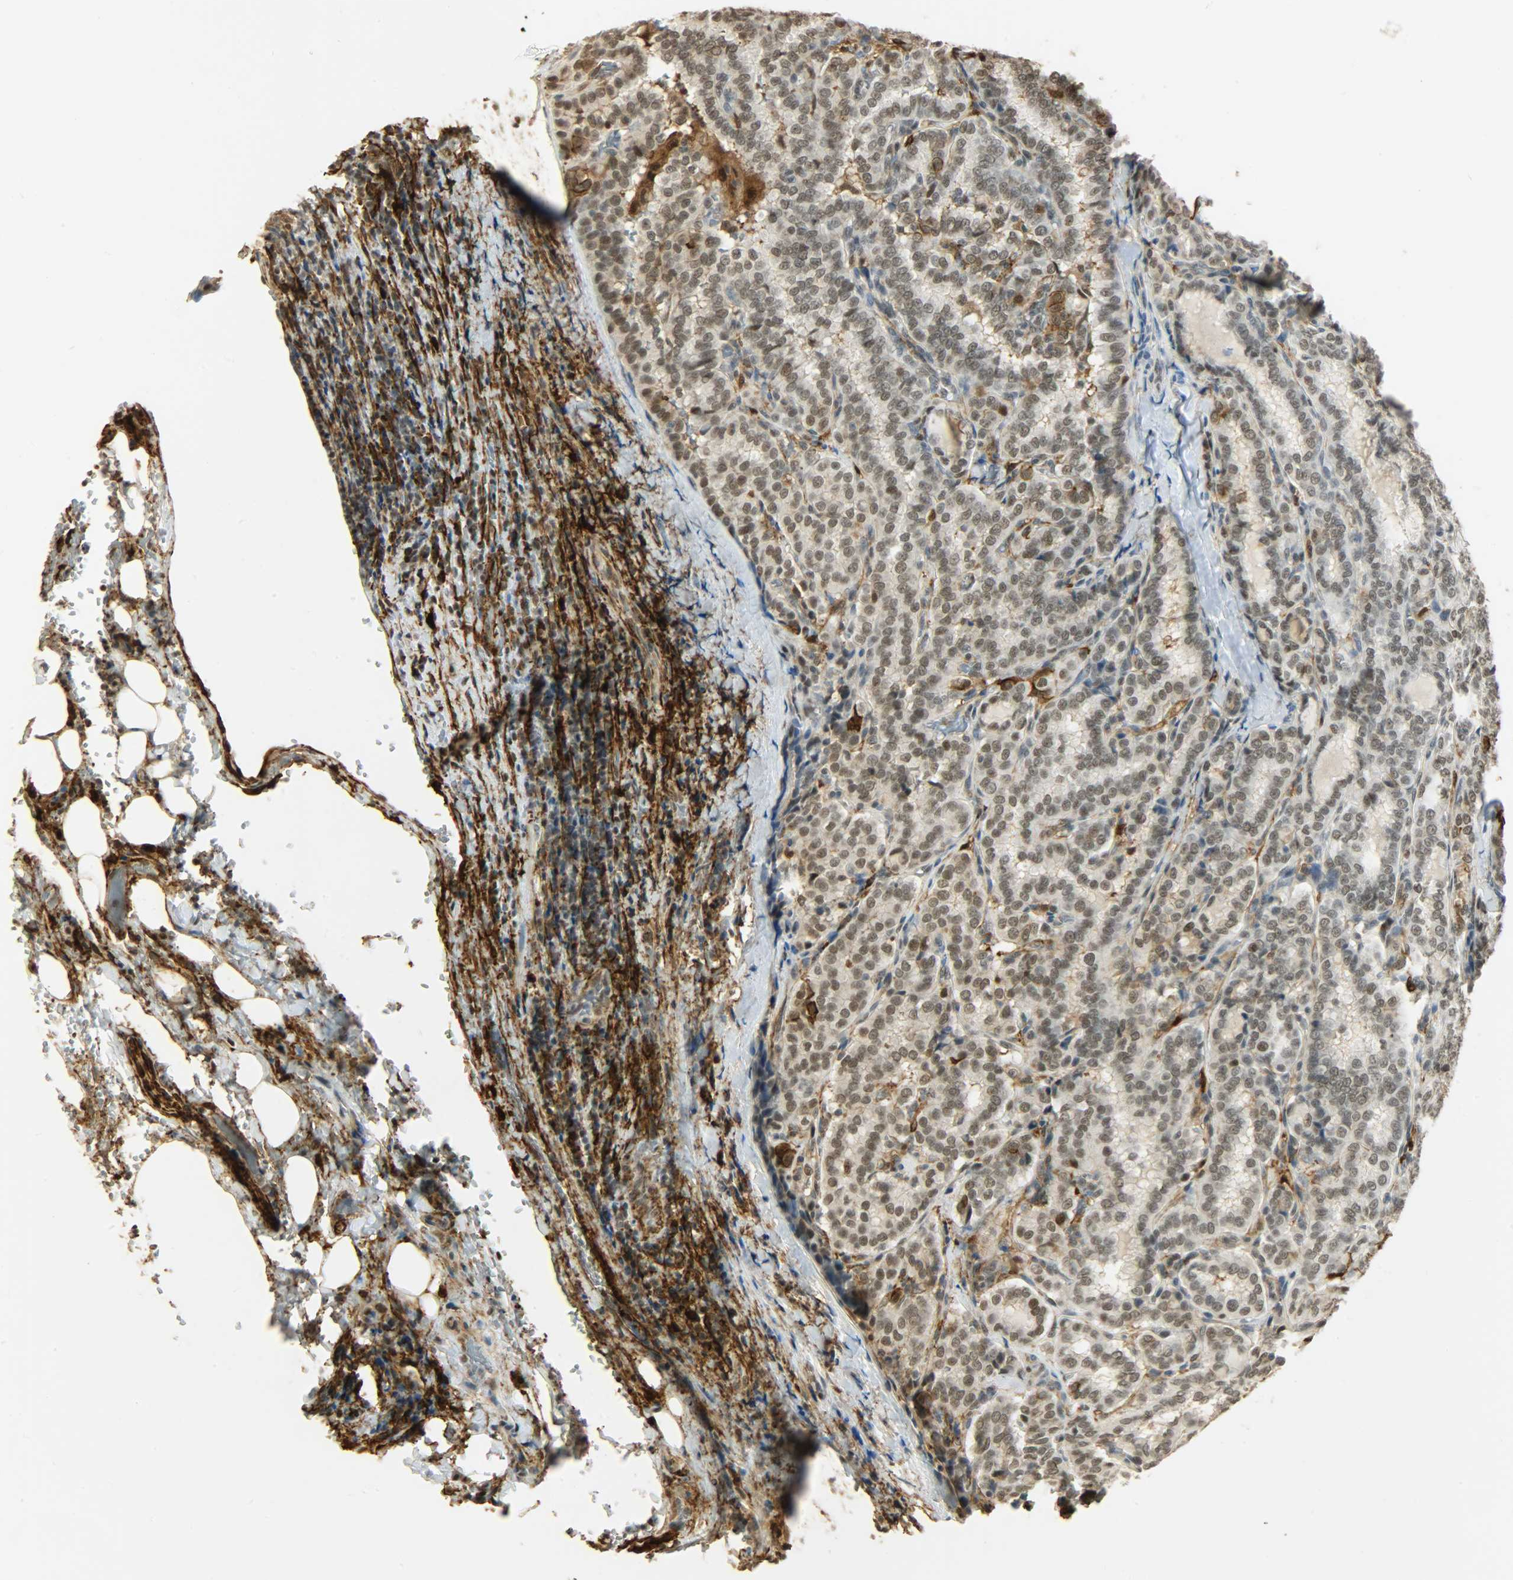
{"staining": {"intensity": "moderate", "quantity": ">75%", "location": "nuclear"}, "tissue": "thyroid cancer", "cell_type": "Tumor cells", "image_type": "cancer", "snomed": [{"axis": "morphology", "description": "Papillary adenocarcinoma, NOS"}, {"axis": "topography", "description": "Thyroid gland"}], "caption": "An image showing moderate nuclear expression in approximately >75% of tumor cells in thyroid papillary adenocarcinoma, as visualized by brown immunohistochemical staining.", "gene": "NGFR", "patient": {"sex": "female", "age": 30}}